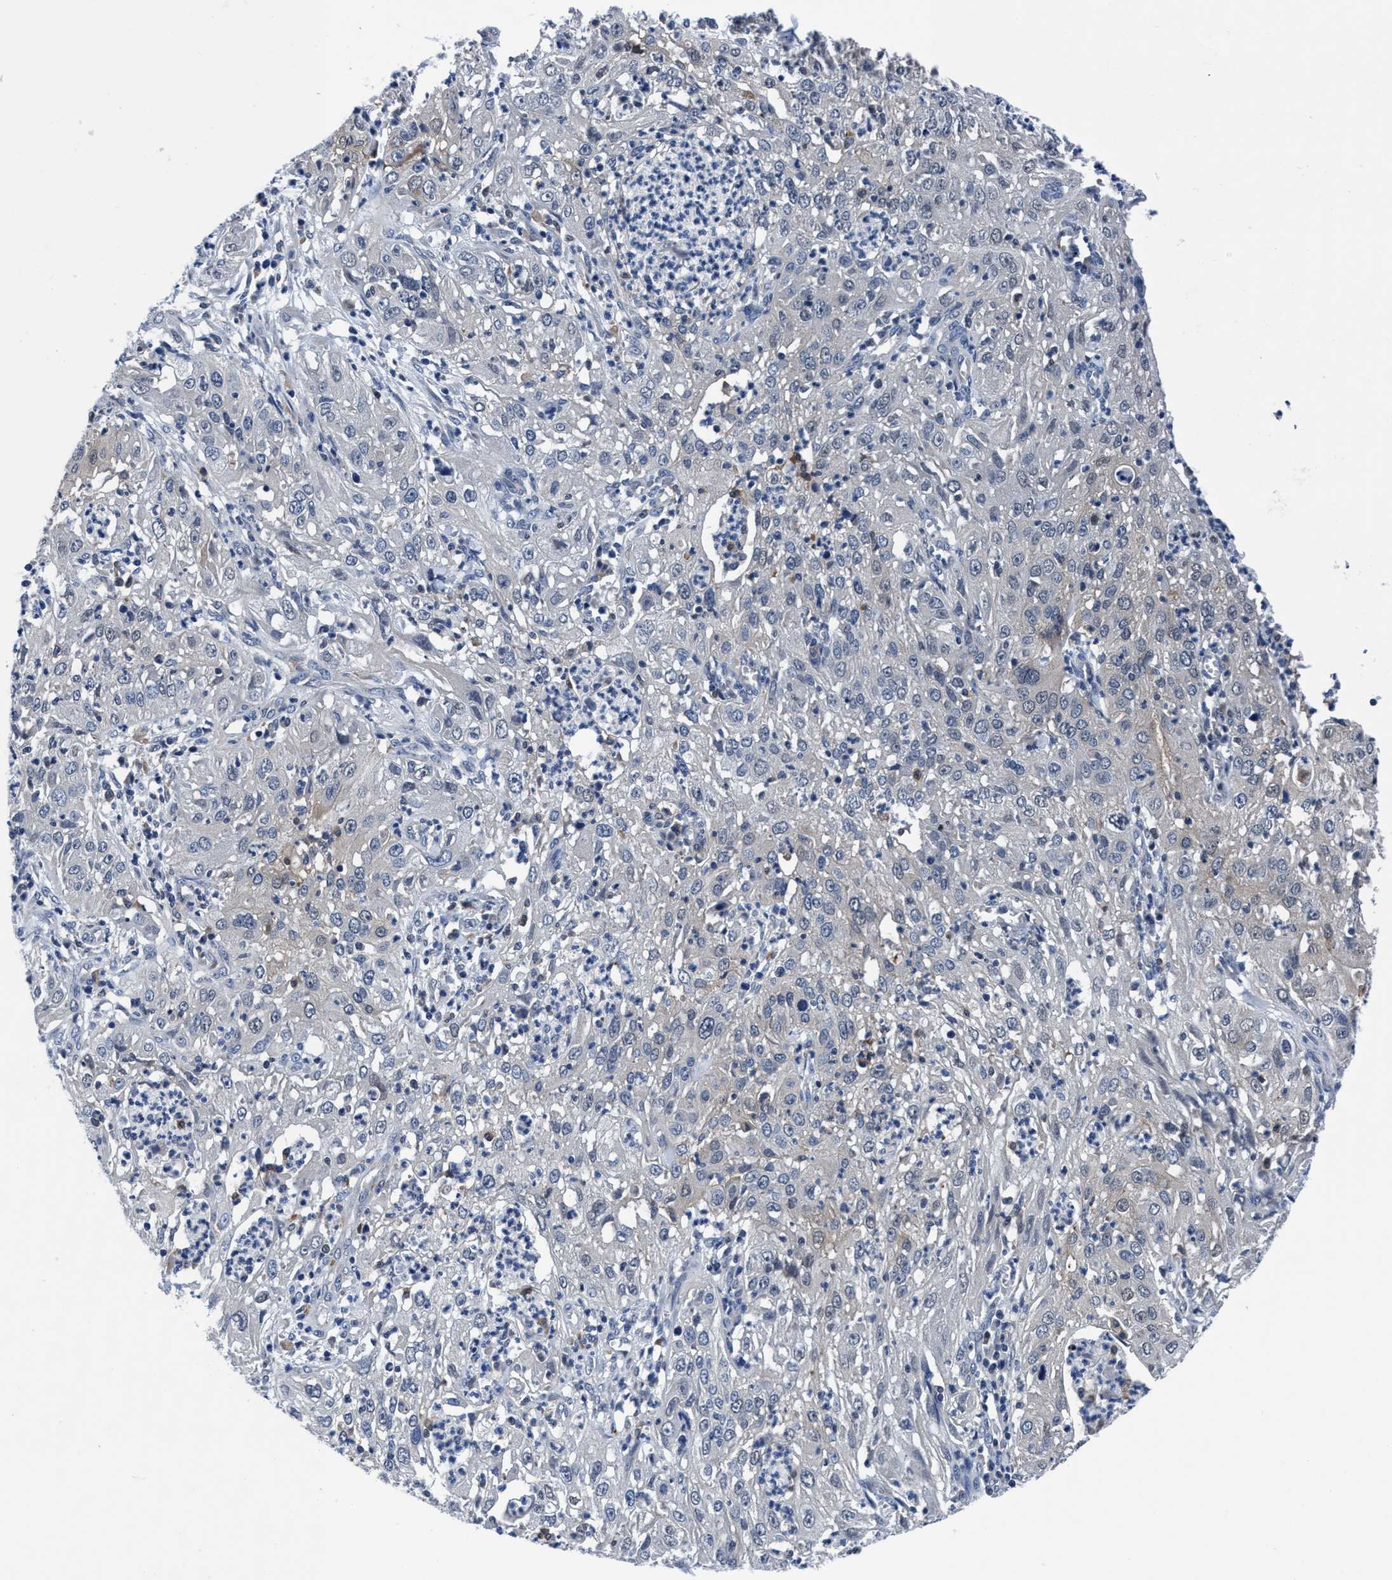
{"staining": {"intensity": "negative", "quantity": "none", "location": "none"}, "tissue": "cervical cancer", "cell_type": "Tumor cells", "image_type": "cancer", "snomed": [{"axis": "morphology", "description": "Squamous cell carcinoma, NOS"}, {"axis": "topography", "description": "Cervix"}], "caption": "High magnification brightfield microscopy of squamous cell carcinoma (cervical) stained with DAB (3,3'-diaminobenzidine) (brown) and counterstained with hematoxylin (blue): tumor cells show no significant positivity.", "gene": "TMEM94", "patient": {"sex": "female", "age": 32}}